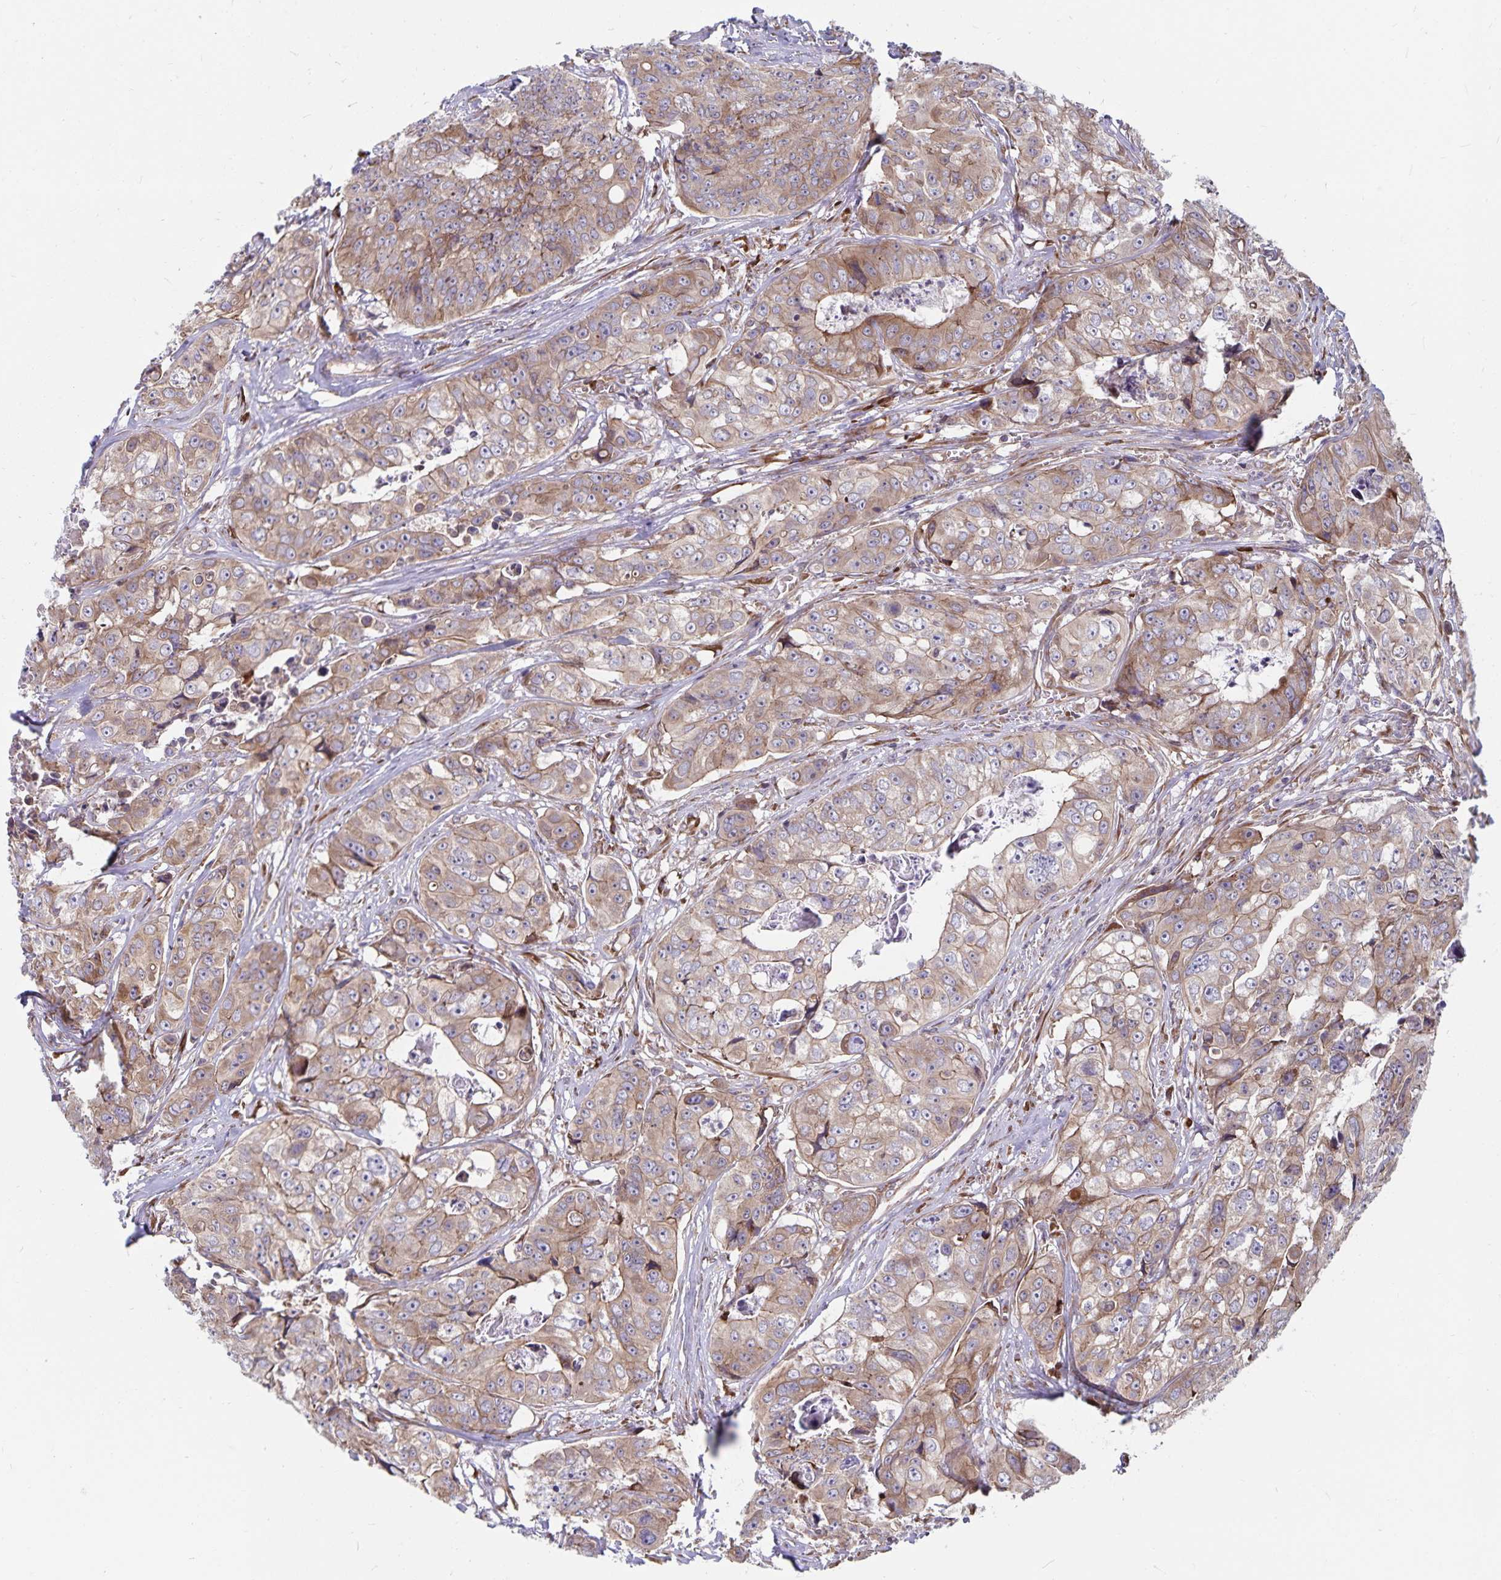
{"staining": {"intensity": "moderate", "quantity": ">75%", "location": "cytoplasmic/membranous"}, "tissue": "colorectal cancer", "cell_type": "Tumor cells", "image_type": "cancer", "snomed": [{"axis": "morphology", "description": "Adenocarcinoma, NOS"}, {"axis": "topography", "description": "Rectum"}], "caption": "This is an image of immunohistochemistry staining of colorectal cancer (adenocarcinoma), which shows moderate positivity in the cytoplasmic/membranous of tumor cells.", "gene": "SEC62", "patient": {"sex": "female", "age": 62}}